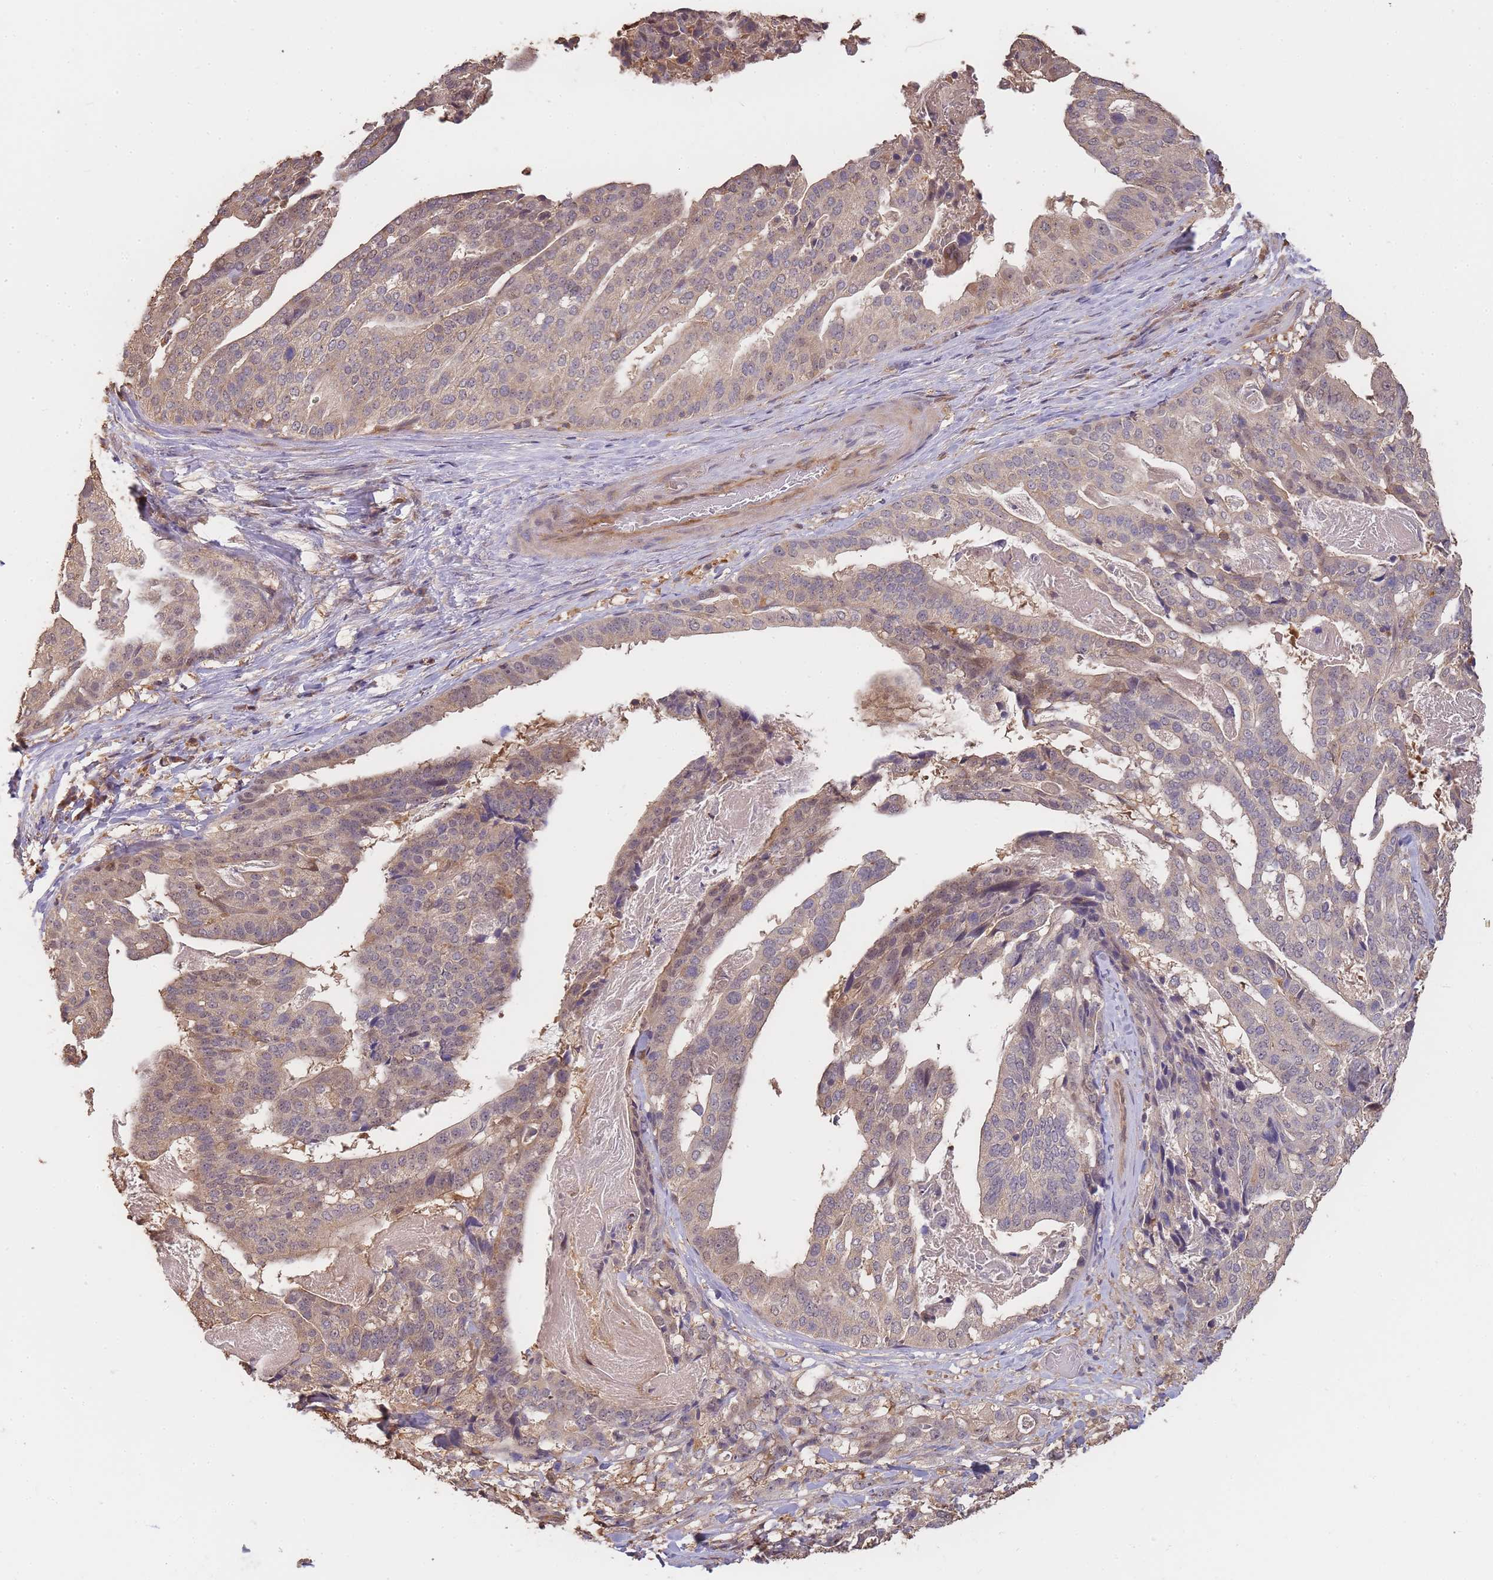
{"staining": {"intensity": "weak", "quantity": "25%-75%", "location": "cytoplasmic/membranous"}, "tissue": "stomach cancer", "cell_type": "Tumor cells", "image_type": "cancer", "snomed": [{"axis": "morphology", "description": "Adenocarcinoma, NOS"}, {"axis": "topography", "description": "Stomach"}], "caption": "Immunohistochemical staining of human stomach cancer displays low levels of weak cytoplasmic/membranous staining in approximately 25%-75% of tumor cells. (Stains: DAB (3,3'-diaminobenzidine) in brown, nuclei in blue, Microscopy: brightfield microscopy at high magnification).", "gene": "CDKN2AIPNL", "patient": {"sex": "male", "age": 48}}